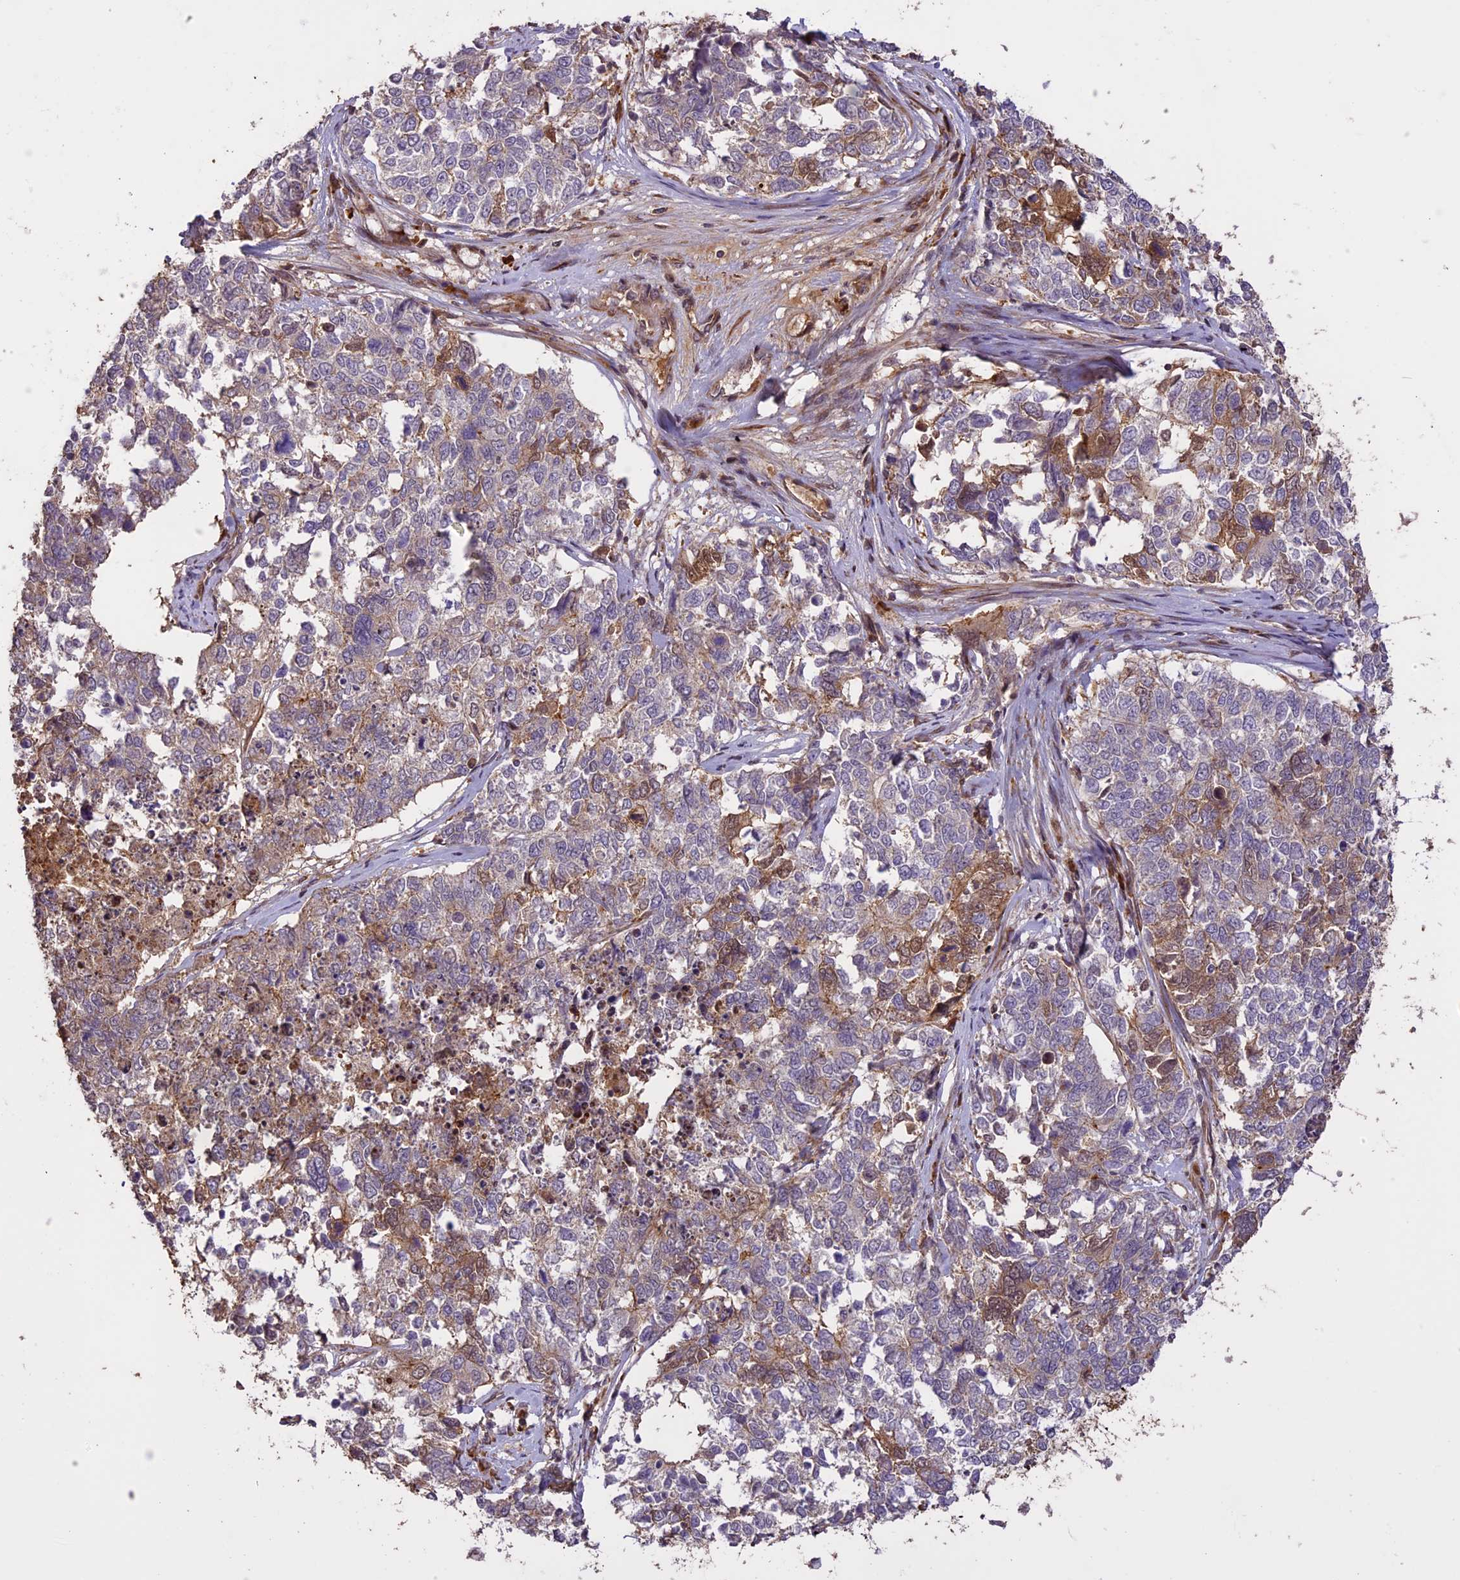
{"staining": {"intensity": "weak", "quantity": "<25%", "location": "cytoplasmic/membranous"}, "tissue": "cervical cancer", "cell_type": "Tumor cells", "image_type": "cancer", "snomed": [{"axis": "morphology", "description": "Squamous cell carcinoma, NOS"}, {"axis": "topography", "description": "Cervix"}], "caption": "The histopathology image exhibits no staining of tumor cells in cervical cancer.", "gene": "ENHO", "patient": {"sex": "female", "age": 63}}